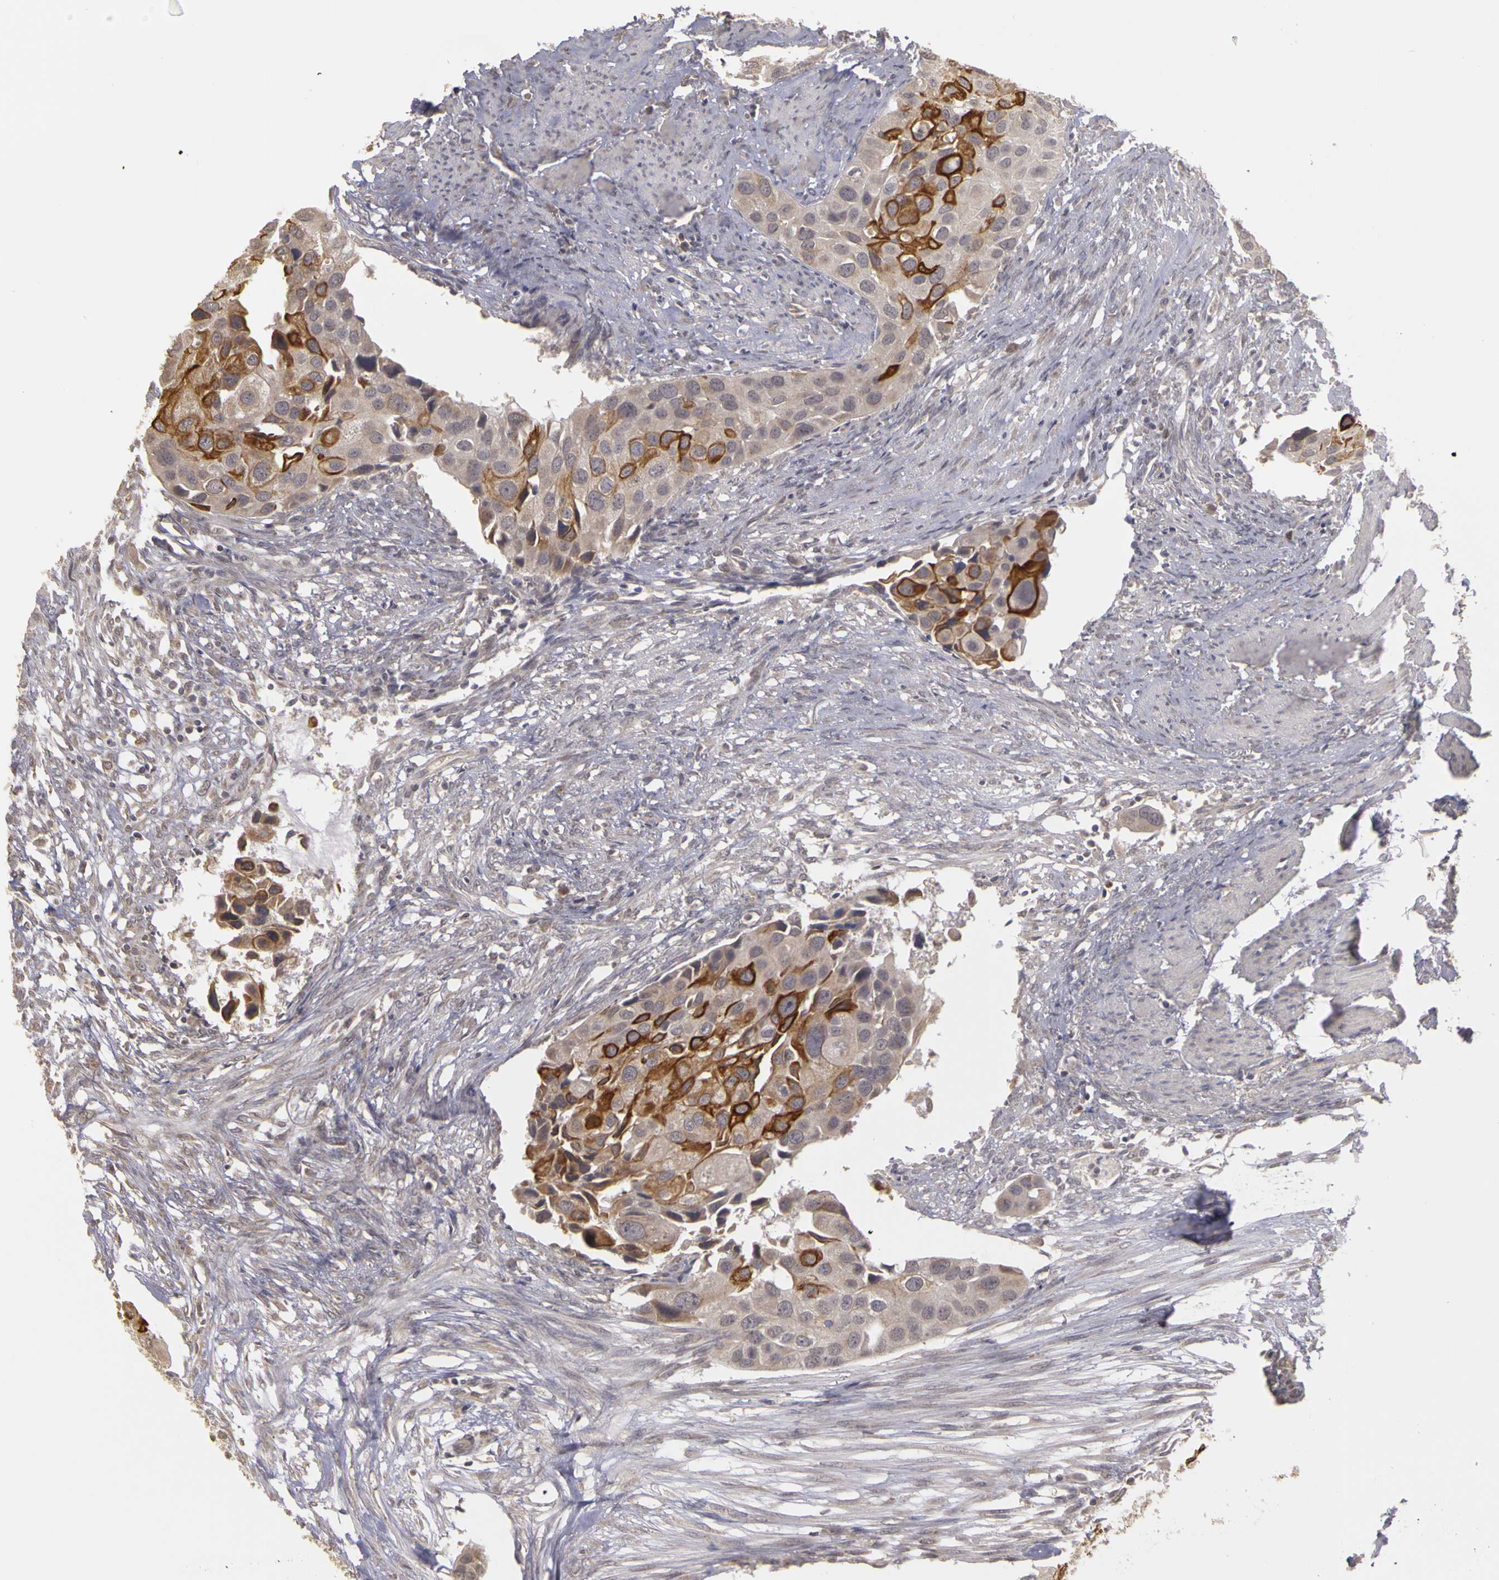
{"staining": {"intensity": "strong", "quantity": "<25%", "location": "cytoplasmic/membranous"}, "tissue": "urothelial cancer", "cell_type": "Tumor cells", "image_type": "cancer", "snomed": [{"axis": "morphology", "description": "Urothelial carcinoma, High grade"}, {"axis": "topography", "description": "Urinary bladder"}], "caption": "IHC (DAB) staining of urothelial cancer exhibits strong cytoplasmic/membranous protein staining in approximately <25% of tumor cells.", "gene": "FRMD7", "patient": {"sex": "male", "age": 55}}